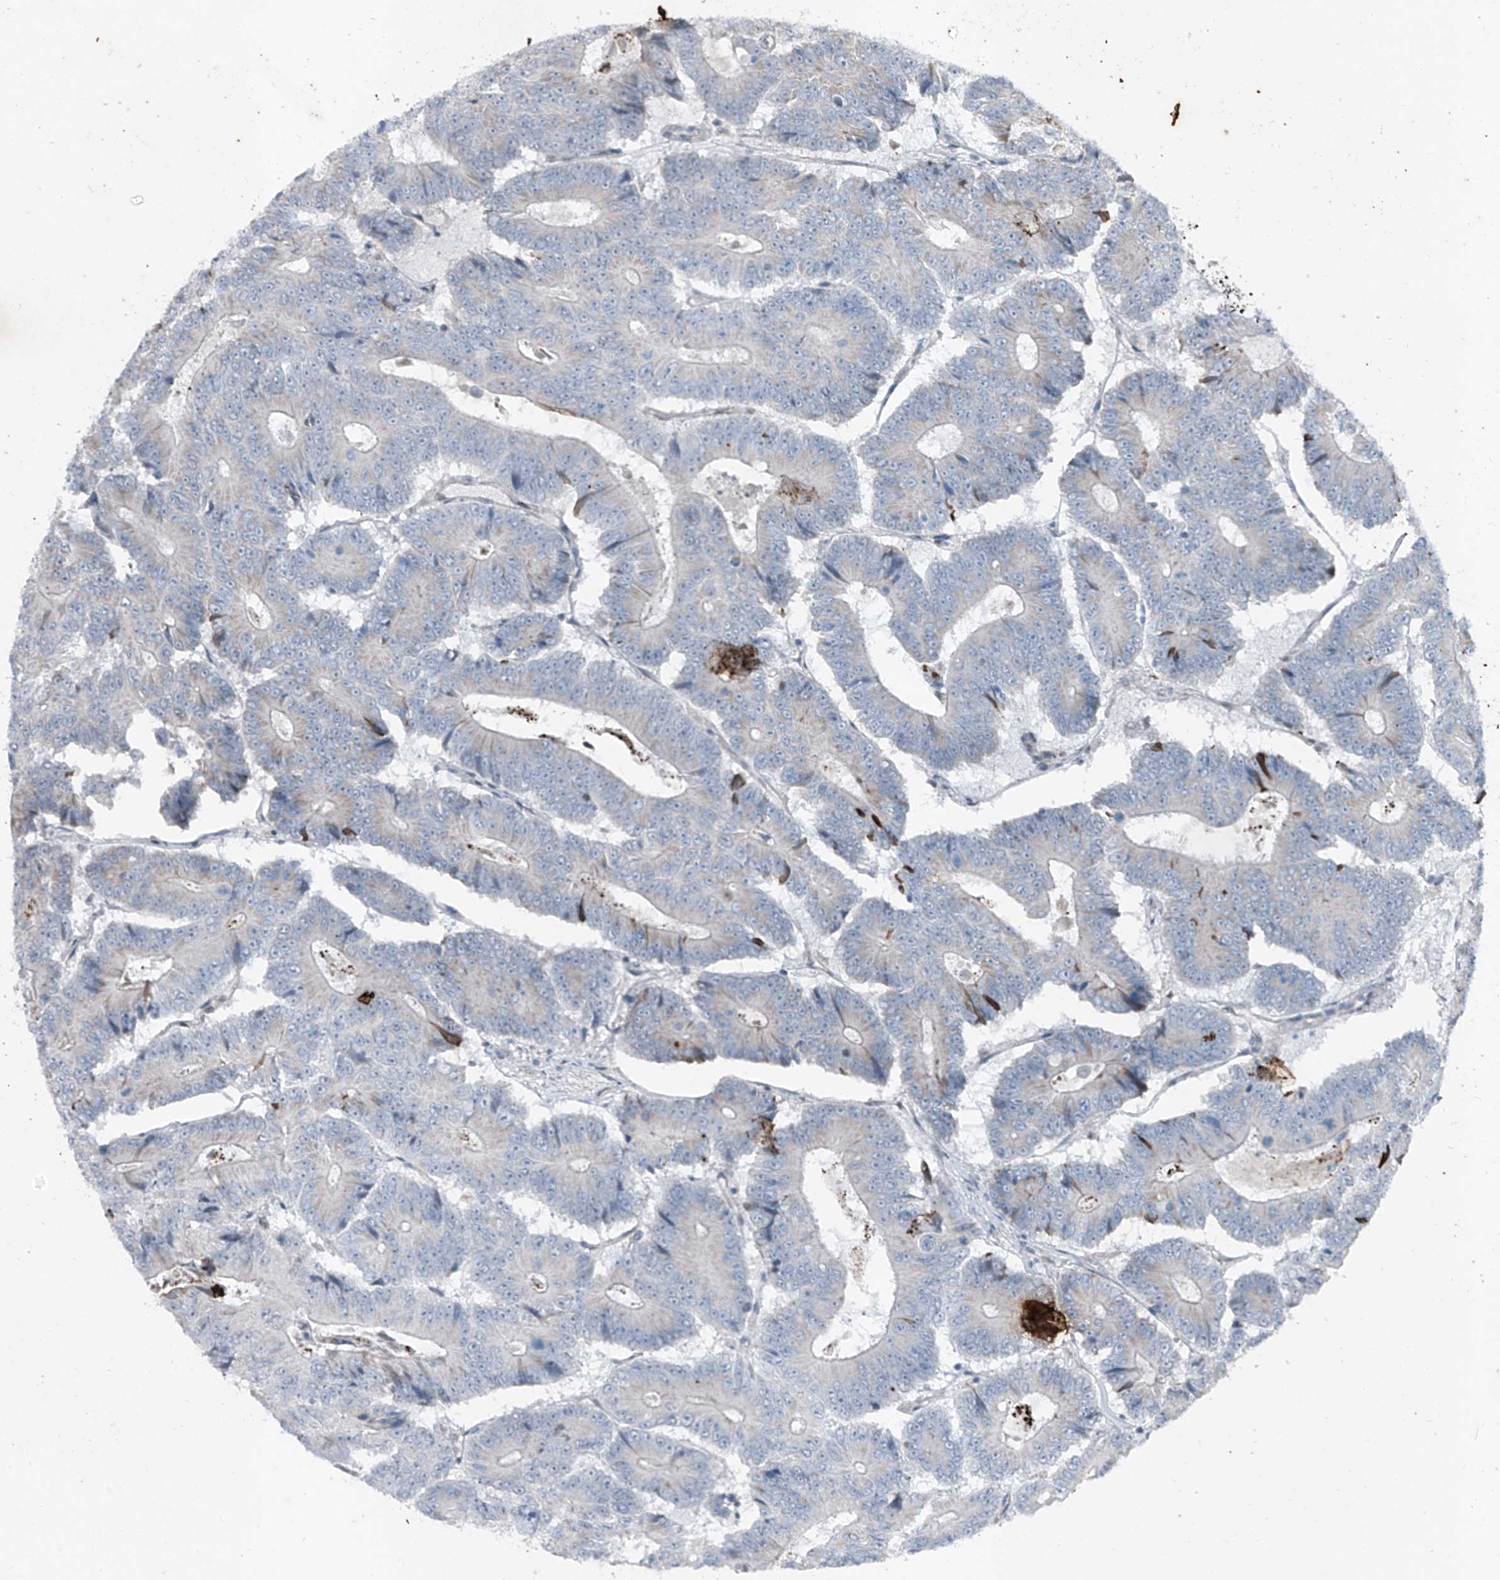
{"staining": {"intensity": "negative", "quantity": "none", "location": "none"}, "tissue": "colorectal cancer", "cell_type": "Tumor cells", "image_type": "cancer", "snomed": [{"axis": "morphology", "description": "Adenocarcinoma, NOS"}, {"axis": "topography", "description": "Colon"}], "caption": "There is no significant positivity in tumor cells of adenocarcinoma (colorectal).", "gene": "DYRK1B", "patient": {"sex": "male", "age": 83}}